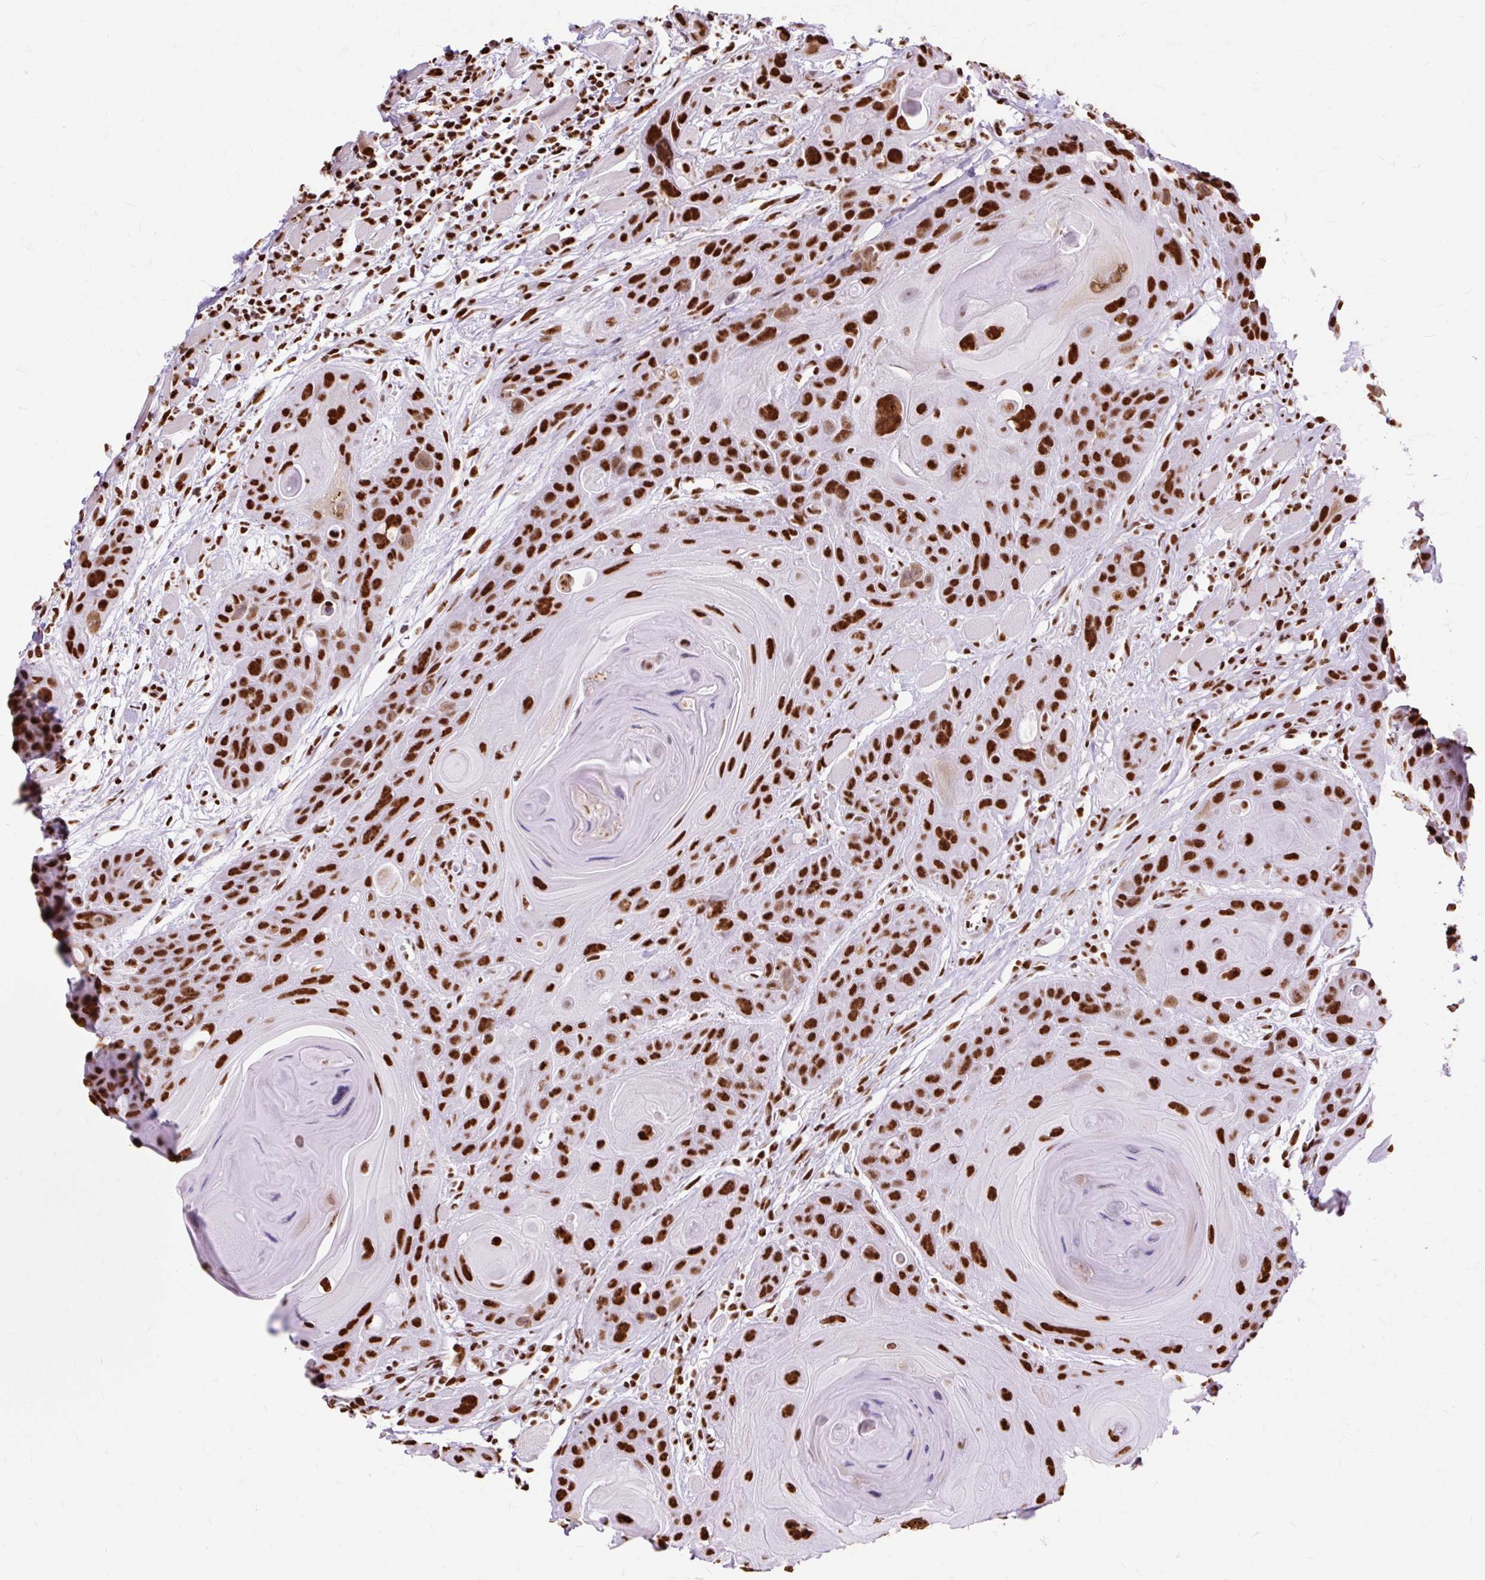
{"staining": {"intensity": "strong", "quantity": ">75%", "location": "nuclear"}, "tissue": "head and neck cancer", "cell_type": "Tumor cells", "image_type": "cancer", "snomed": [{"axis": "morphology", "description": "Squamous cell carcinoma, NOS"}, {"axis": "topography", "description": "Head-Neck"}], "caption": "Tumor cells demonstrate high levels of strong nuclear staining in about >75% of cells in head and neck cancer (squamous cell carcinoma). Immunohistochemistry (ihc) stains the protein in brown and the nuclei are stained blue.", "gene": "XRCC6", "patient": {"sex": "female", "age": 59}}